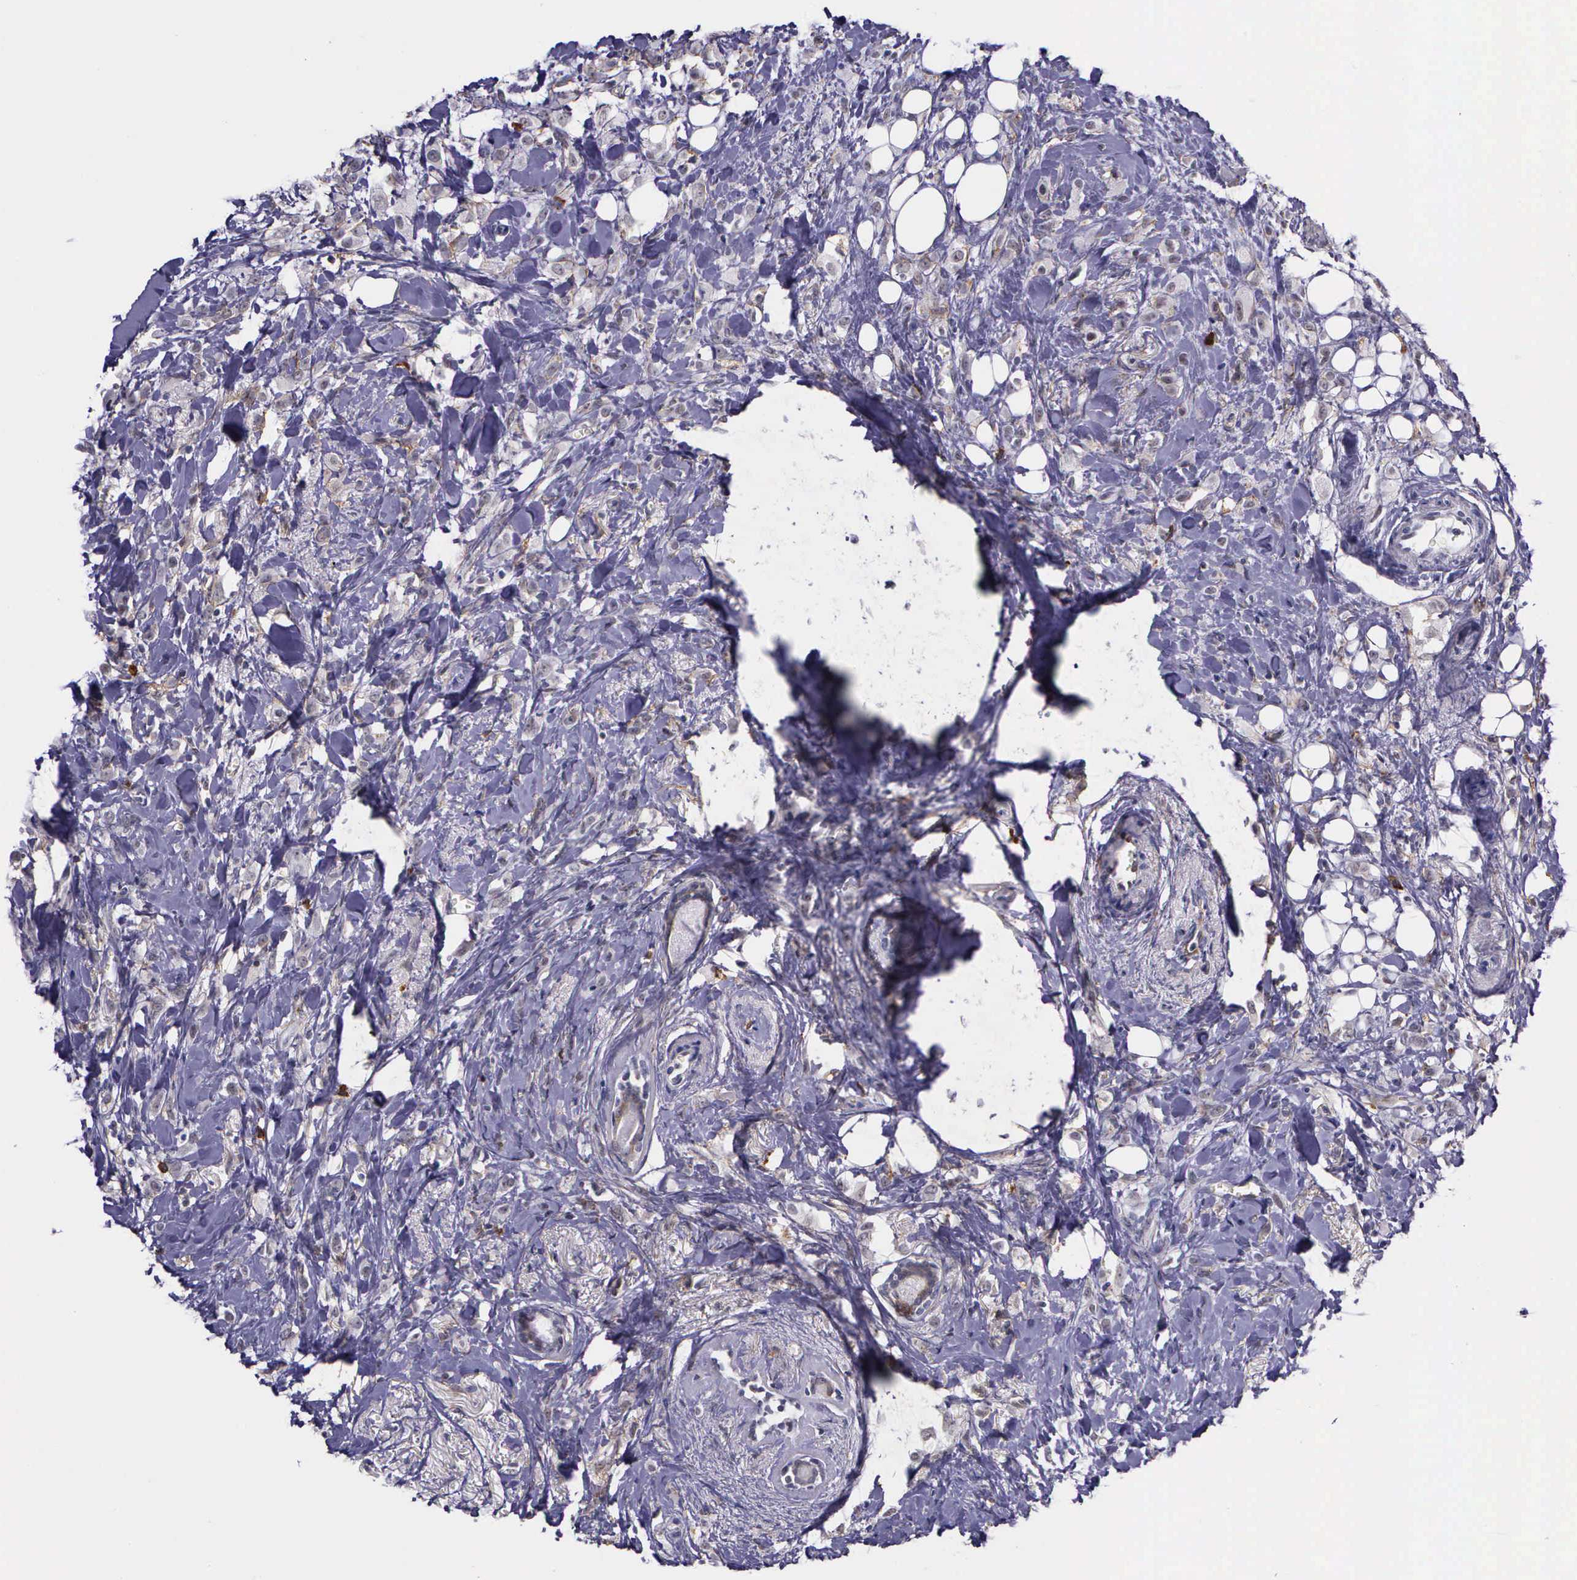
{"staining": {"intensity": "weak", "quantity": ">75%", "location": "cytoplasmic/membranous"}, "tissue": "breast cancer", "cell_type": "Tumor cells", "image_type": "cancer", "snomed": [{"axis": "morphology", "description": "Lobular carcinoma"}, {"axis": "topography", "description": "Breast"}], "caption": "Tumor cells show weak cytoplasmic/membranous staining in approximately >75% of cells in breast lobular carcinoma.", "gene": "AHNAK2", "patient": {"sex": "female", "age": 57}}